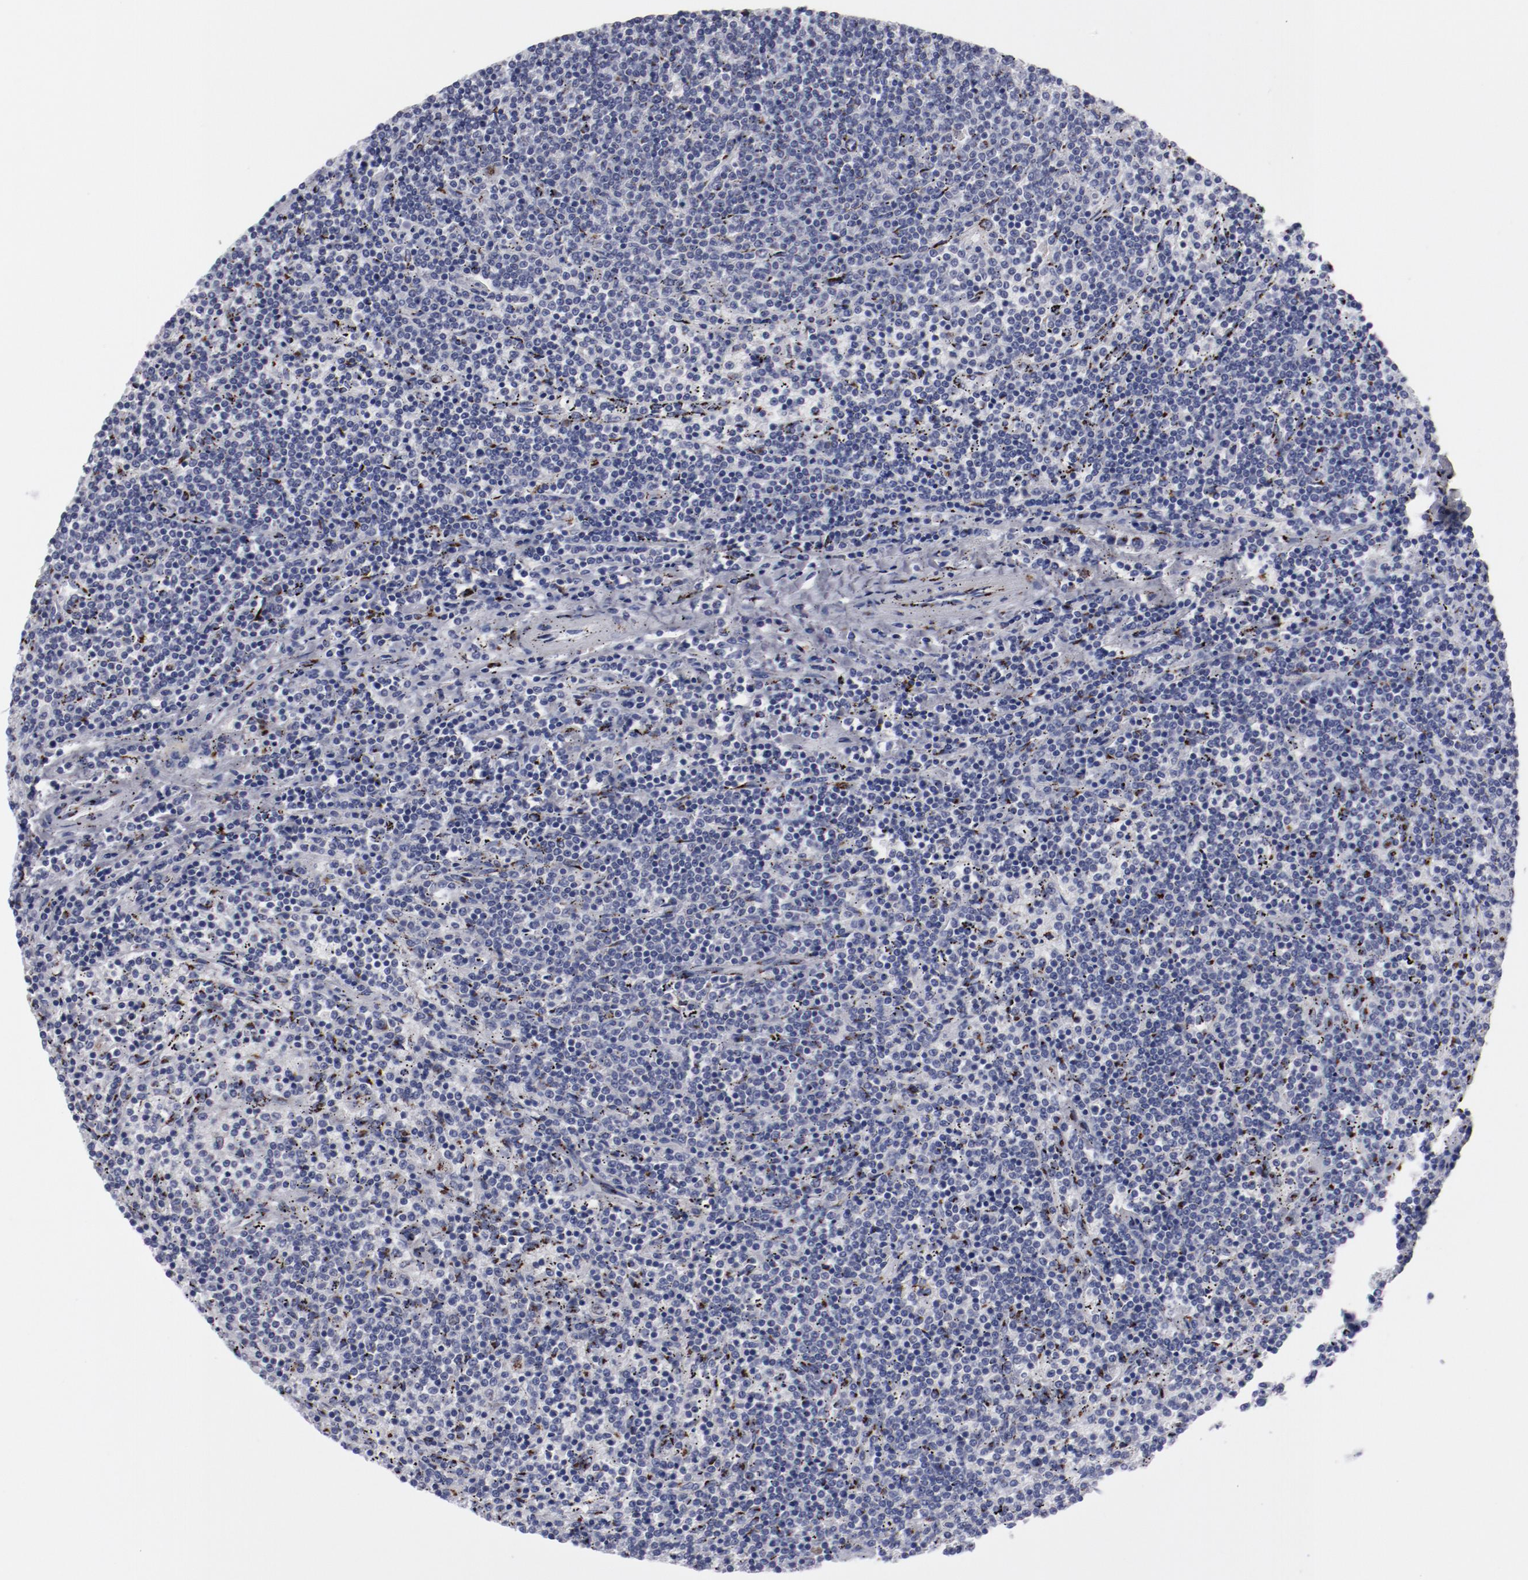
{"staining": {"intensity": "strong", "quantity": "<25%", "location": "cytoplasmic/membranous"}, "tissue": "lymphoma", "cell_type": "Tumor cells", "image_type": "cancer", "snomed": [{"axis": "morphology", "description": "Malignant lymphoma, non-Hodgkin's type, Low grade"}, {"axis": "topography", "description": "Spleen"}], "caption": "IHC photomicrograph of neoplastic tissue: human lymphoma stained using immunohistochemistry demonstrates medium levels of strong protein expression localized specifically in the cytoplasmic/membranous of tumor cells, appearing as a cytoplasmic/membranous brown color.", "gene": "GOLIM4", "patient": {"sex": "female", "age": 50}}